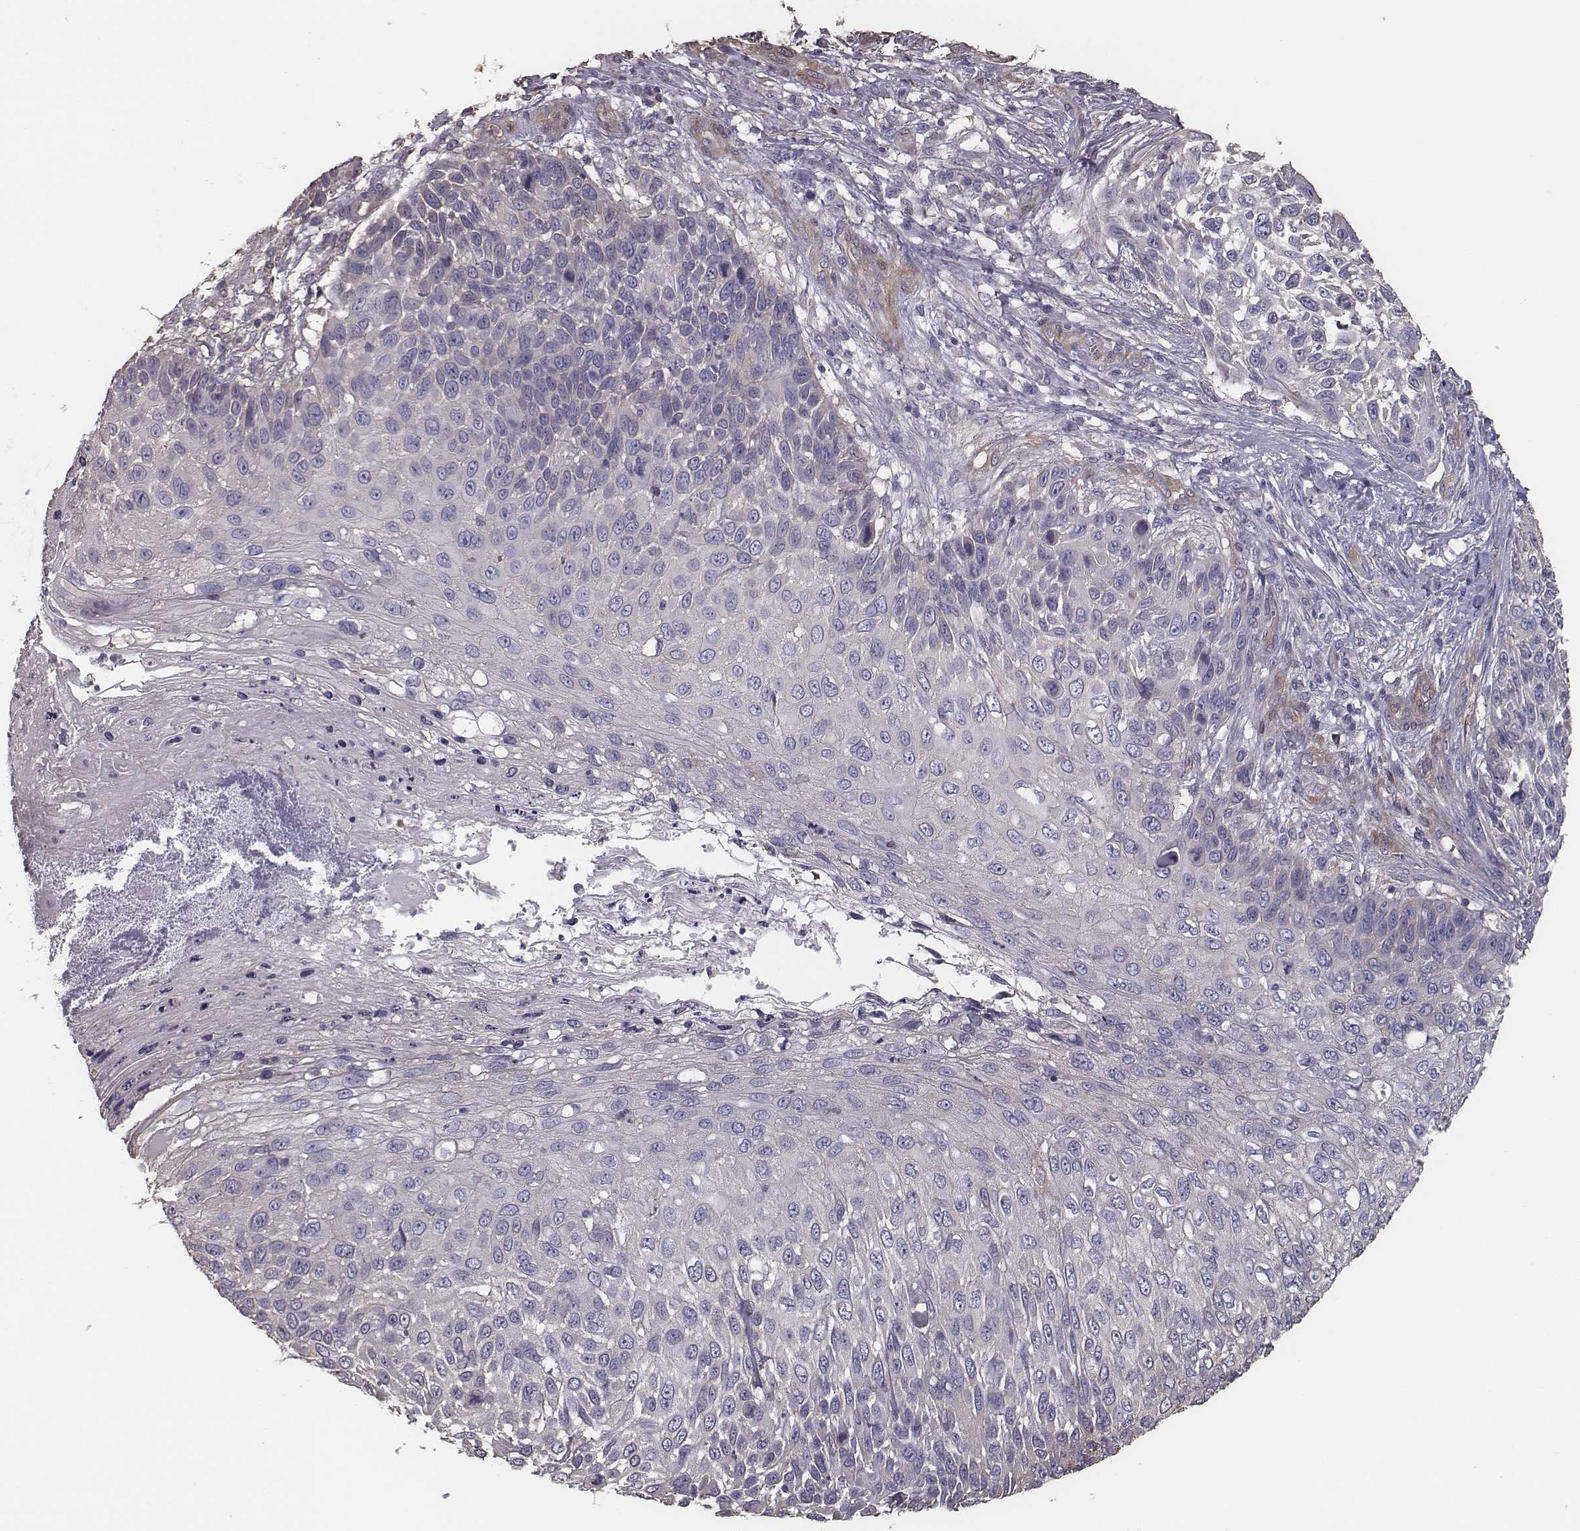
{"staining": {"intensity": "negative", "quantity": "none", "location": "none"}, "tissue": "skin cancer", "cell_type": "Tumor cells", "image_type": "cancer", "snomed": [{"axis": "morphology", "description": "Squamous cell carcinoma, NOS"}, {"axis": "topography", "description": "Skin"}], "caption": "DAB (3,3'-diaminobenzidine) immunohistochemical staining of human skin cancer (squamous cell carcinoma) reveals no significant staining in tumor cells.", "gene": "ISYNA1", "patient": {"sex": "male", "age": 92}}